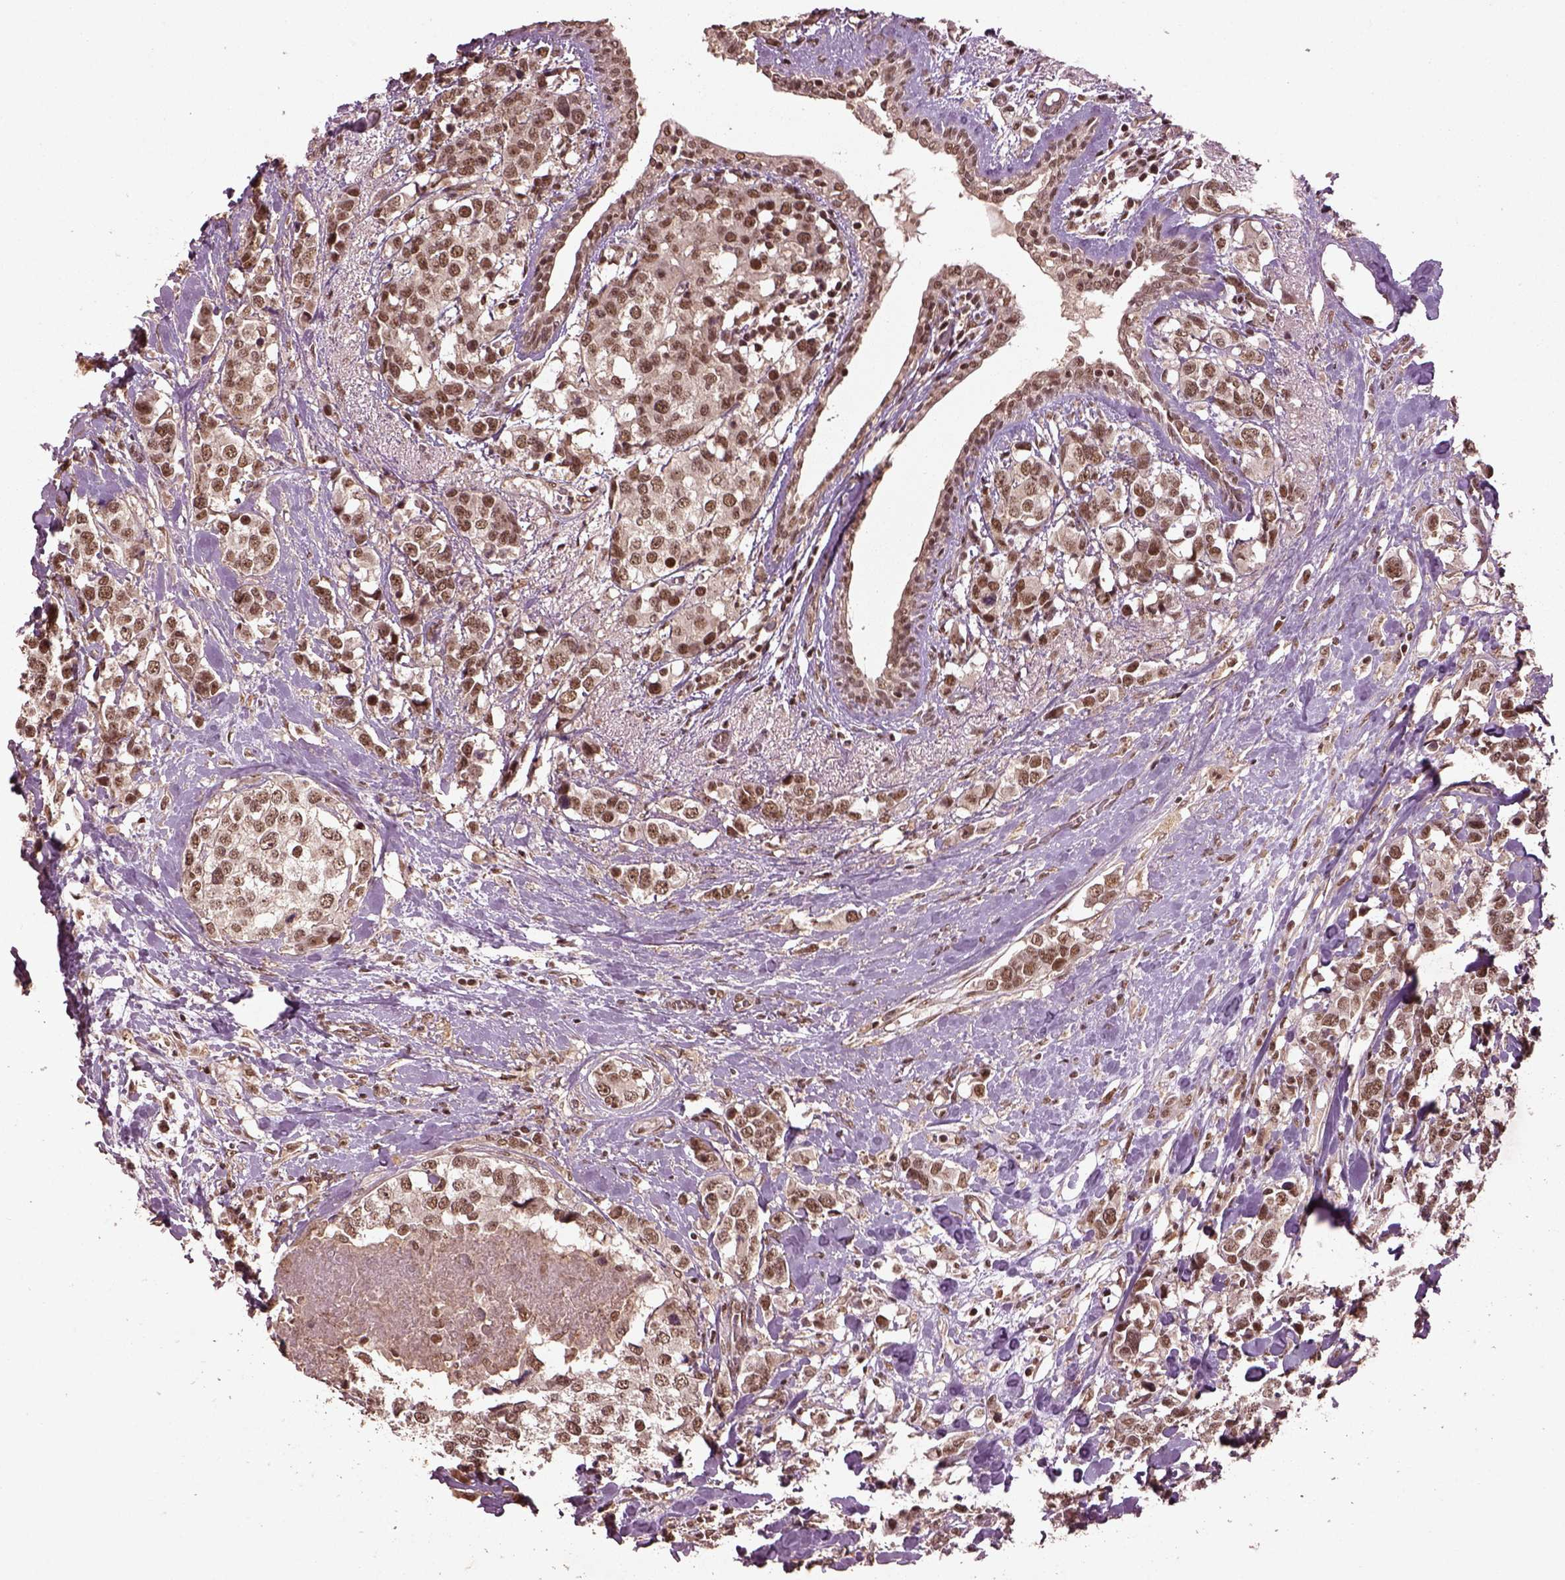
{"staining": {"intensity": "moderate", "quantity": ">75%", "location": "nuclear"}, "tissue": "breast cancer", "cell_type": "Tumor cells", "image_type": "cancer", "snomed": [{"axis": "morphology", "description": "Lobular carcinoma"}, {"axis": "topography", "description": "Breast"}], "caption": "Human breast cancer (lobular carcinoma) stained for a protein (brown) reveals moderate nuclear positive positivity in approximately >75% of tumor cells.", "gene": "BRD9", "patient": {"sex": "female", "age": 59}}